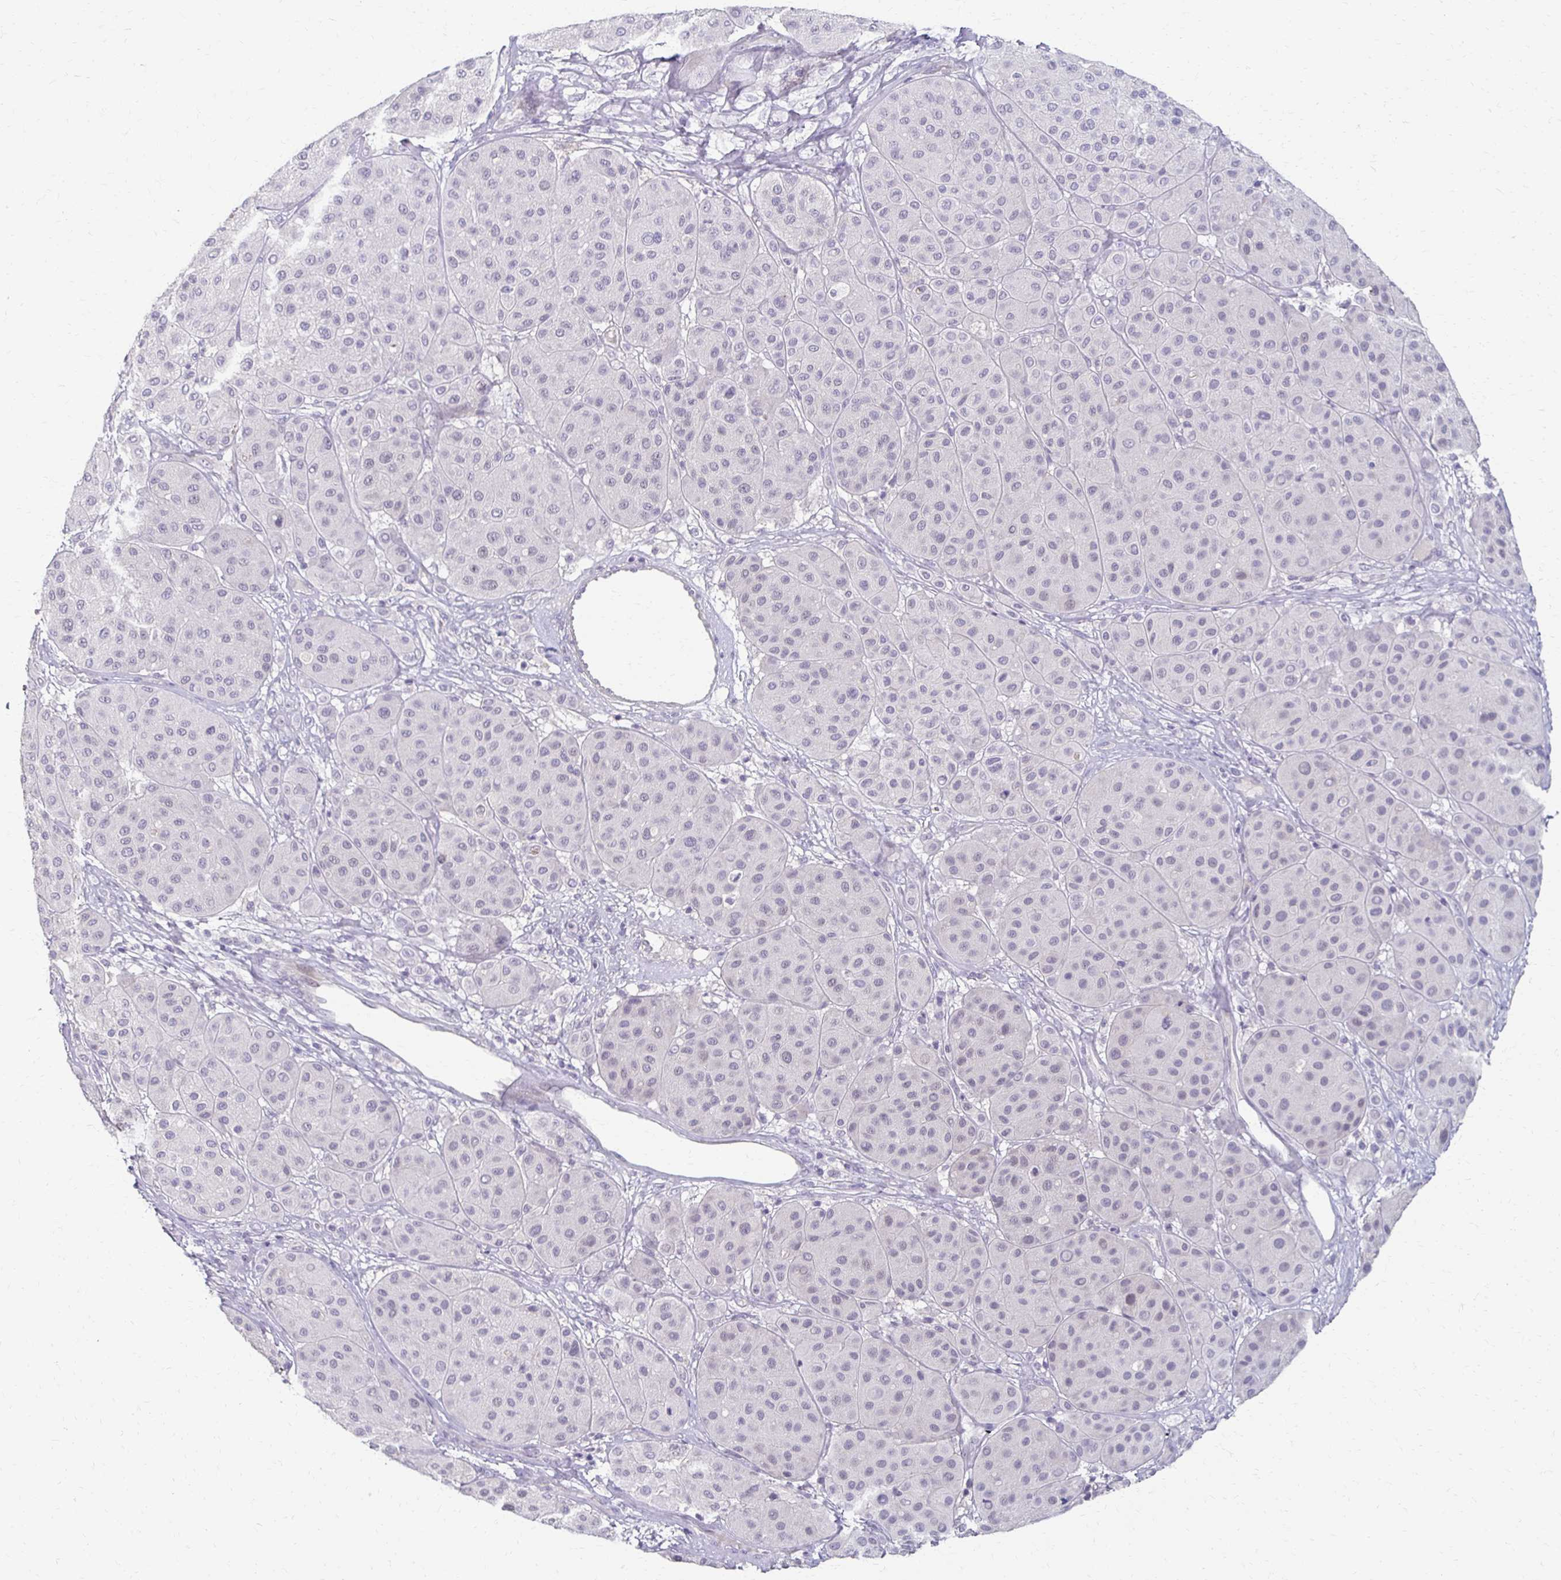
{"staining": {"intensity": "negative", "quantity": "none", "location": "none"}, "tissue": "melanoma", "cell_type": "Tumor cells", "image_type": "cancer", "snomed": [{"axis": "morphology", "description": "Malignant melanoma, Metastatic site"}, {"axis": "topography", "description": "Smooth muscle"}], "caption": "Immunohistochemistry (IHC) of melanoma exhibits no positivity in tumor cells.", "gene": "FOXO4", "patient": {"sex": "male", "age": 41}}